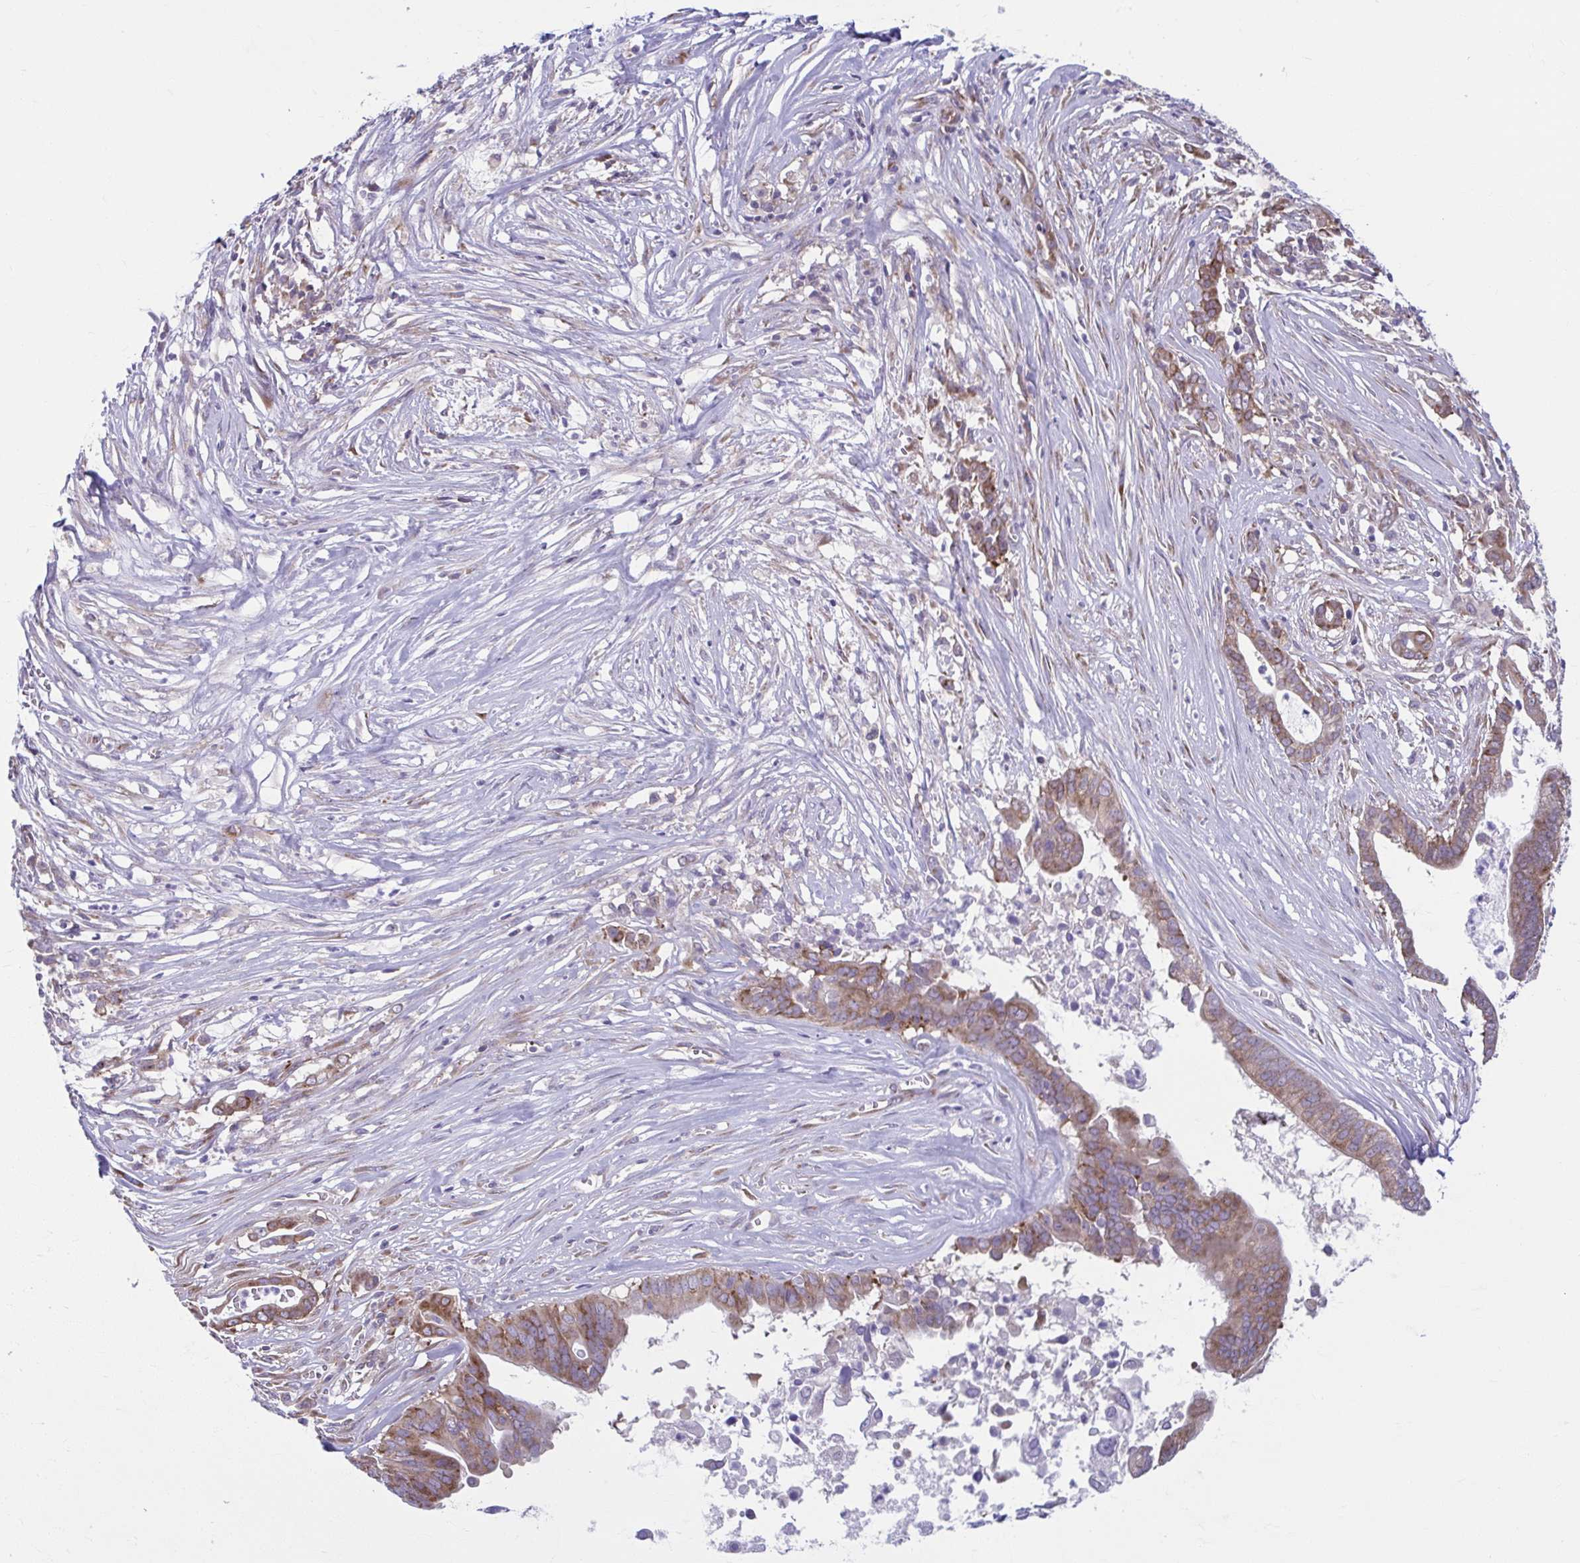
{"staining": {"intensity": "moderate", "quantity": ">75%", "location": "cytoplasmic/membranous"}, "tissue": "pancreatic cancer", "cell_type": "Tumor cells", "image_type": "cancer", "snomed": [{"axis": "morphology", "description": "Adenocarcinoma, NOS"}, {"axis": "topography", "description": "Pancreas"}], "caption": "Brown immunohistochemical staining in human pancreatic cancer exhibits moderate cytoplasmic/membranous expression in approximately >75% of tumor cells.", "gene": "TMEM108", "patient": {"sex": "male", "age": 61}}